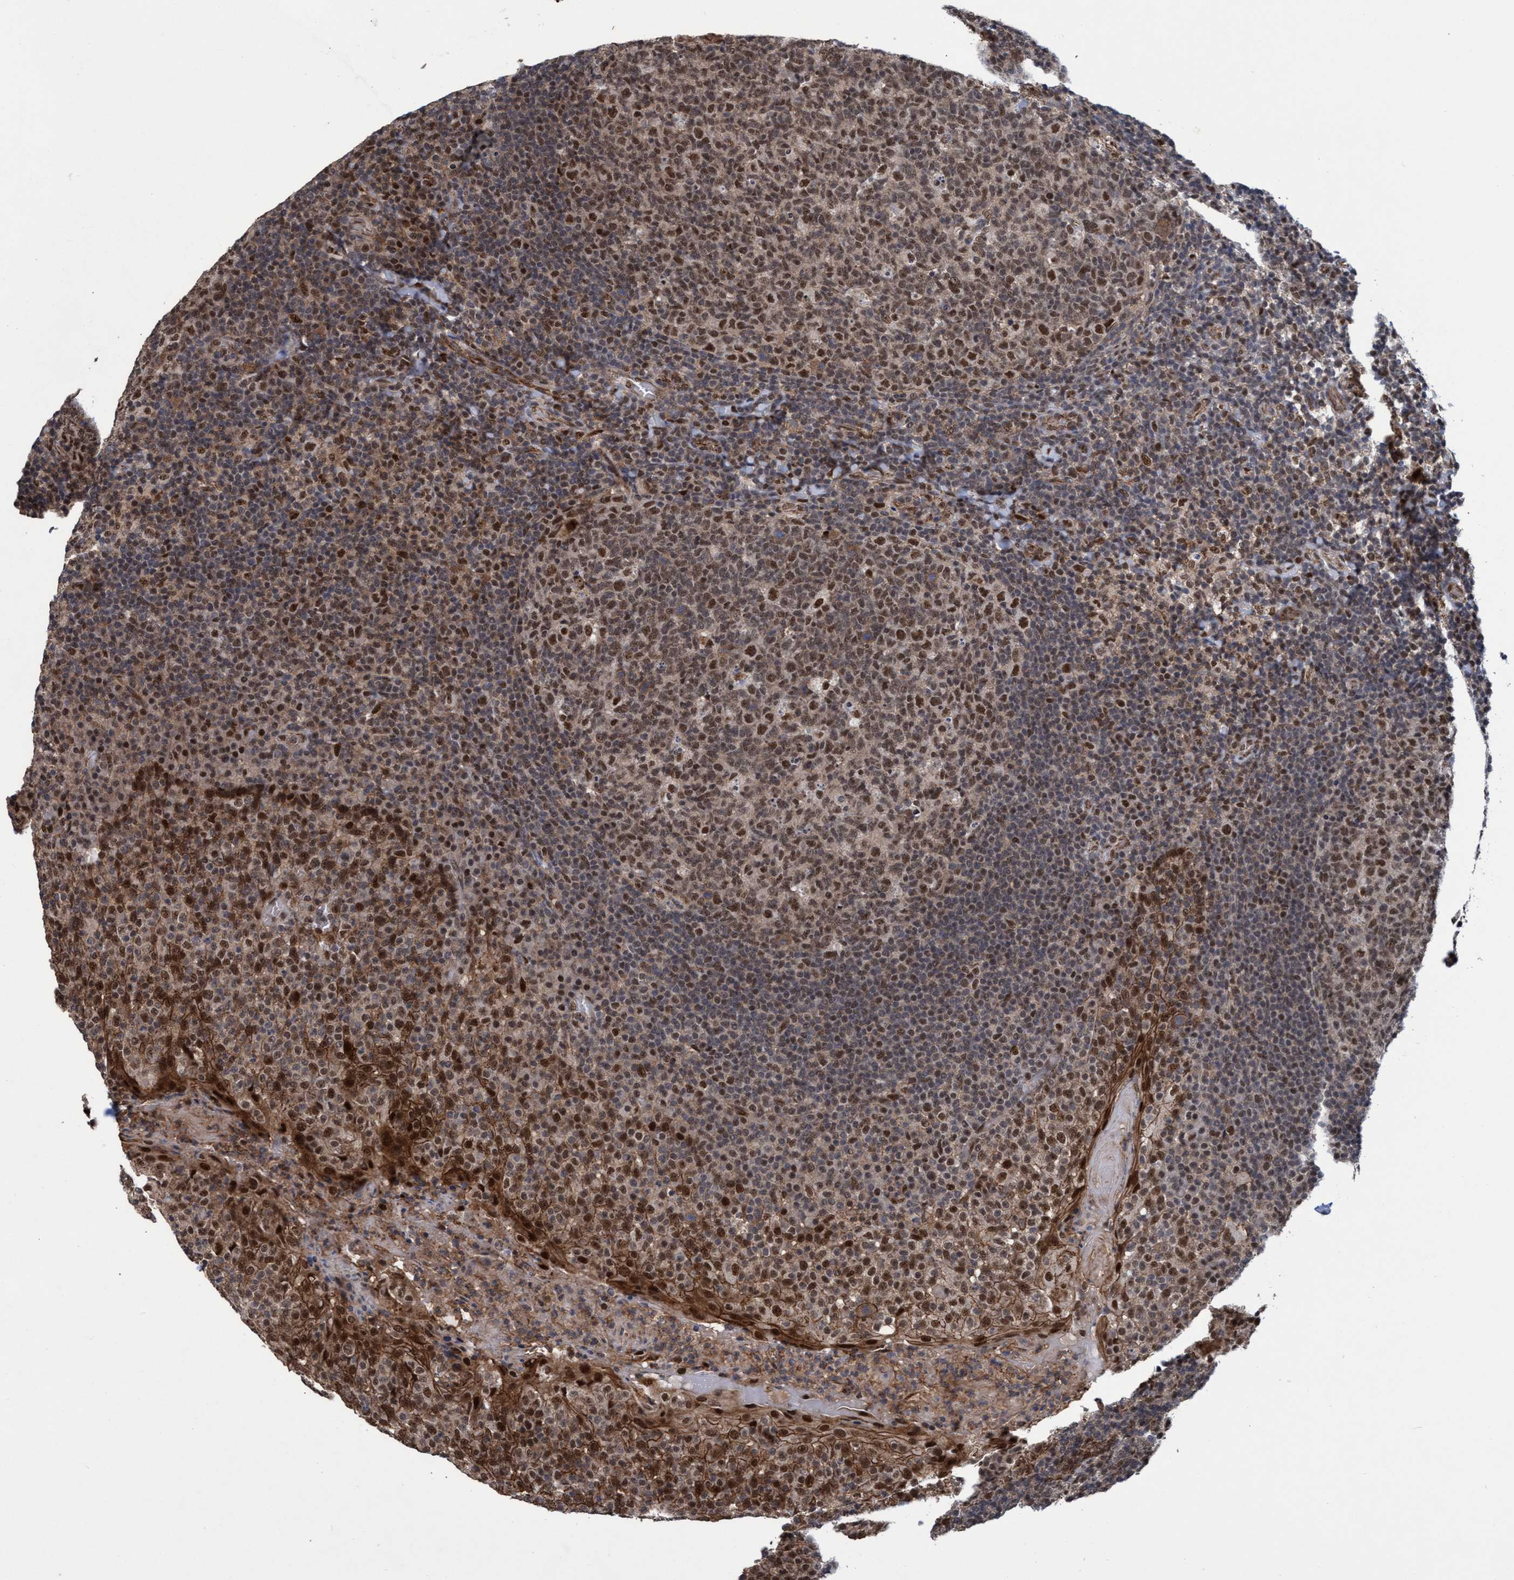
{"staining": {"intensity": "moderate", "quantity": ">75%", "location": "nuclear"}, "tissue": "tonsil", "cell_type": "Germinal center cells", "image_type": "normal", "snomed": [{"axis": "morphology", "description": "Normal tissue, NOS"}, {"axis": "topography", "description": "Tonsil"}], "caption": "The image exhibits staining of normal tonsil, revealing moderate nuclear protein staining (brown color) within germinal center cells. The staining was performed using DAB (3,3'-diaminobenzidine) to visualize the protein expression in brown, while the nuclei were stained in blue with hematoxylin (Magnification: 20x).", "gene": "GTF2F1", "patient": {"sex": "female", "age": 19}}